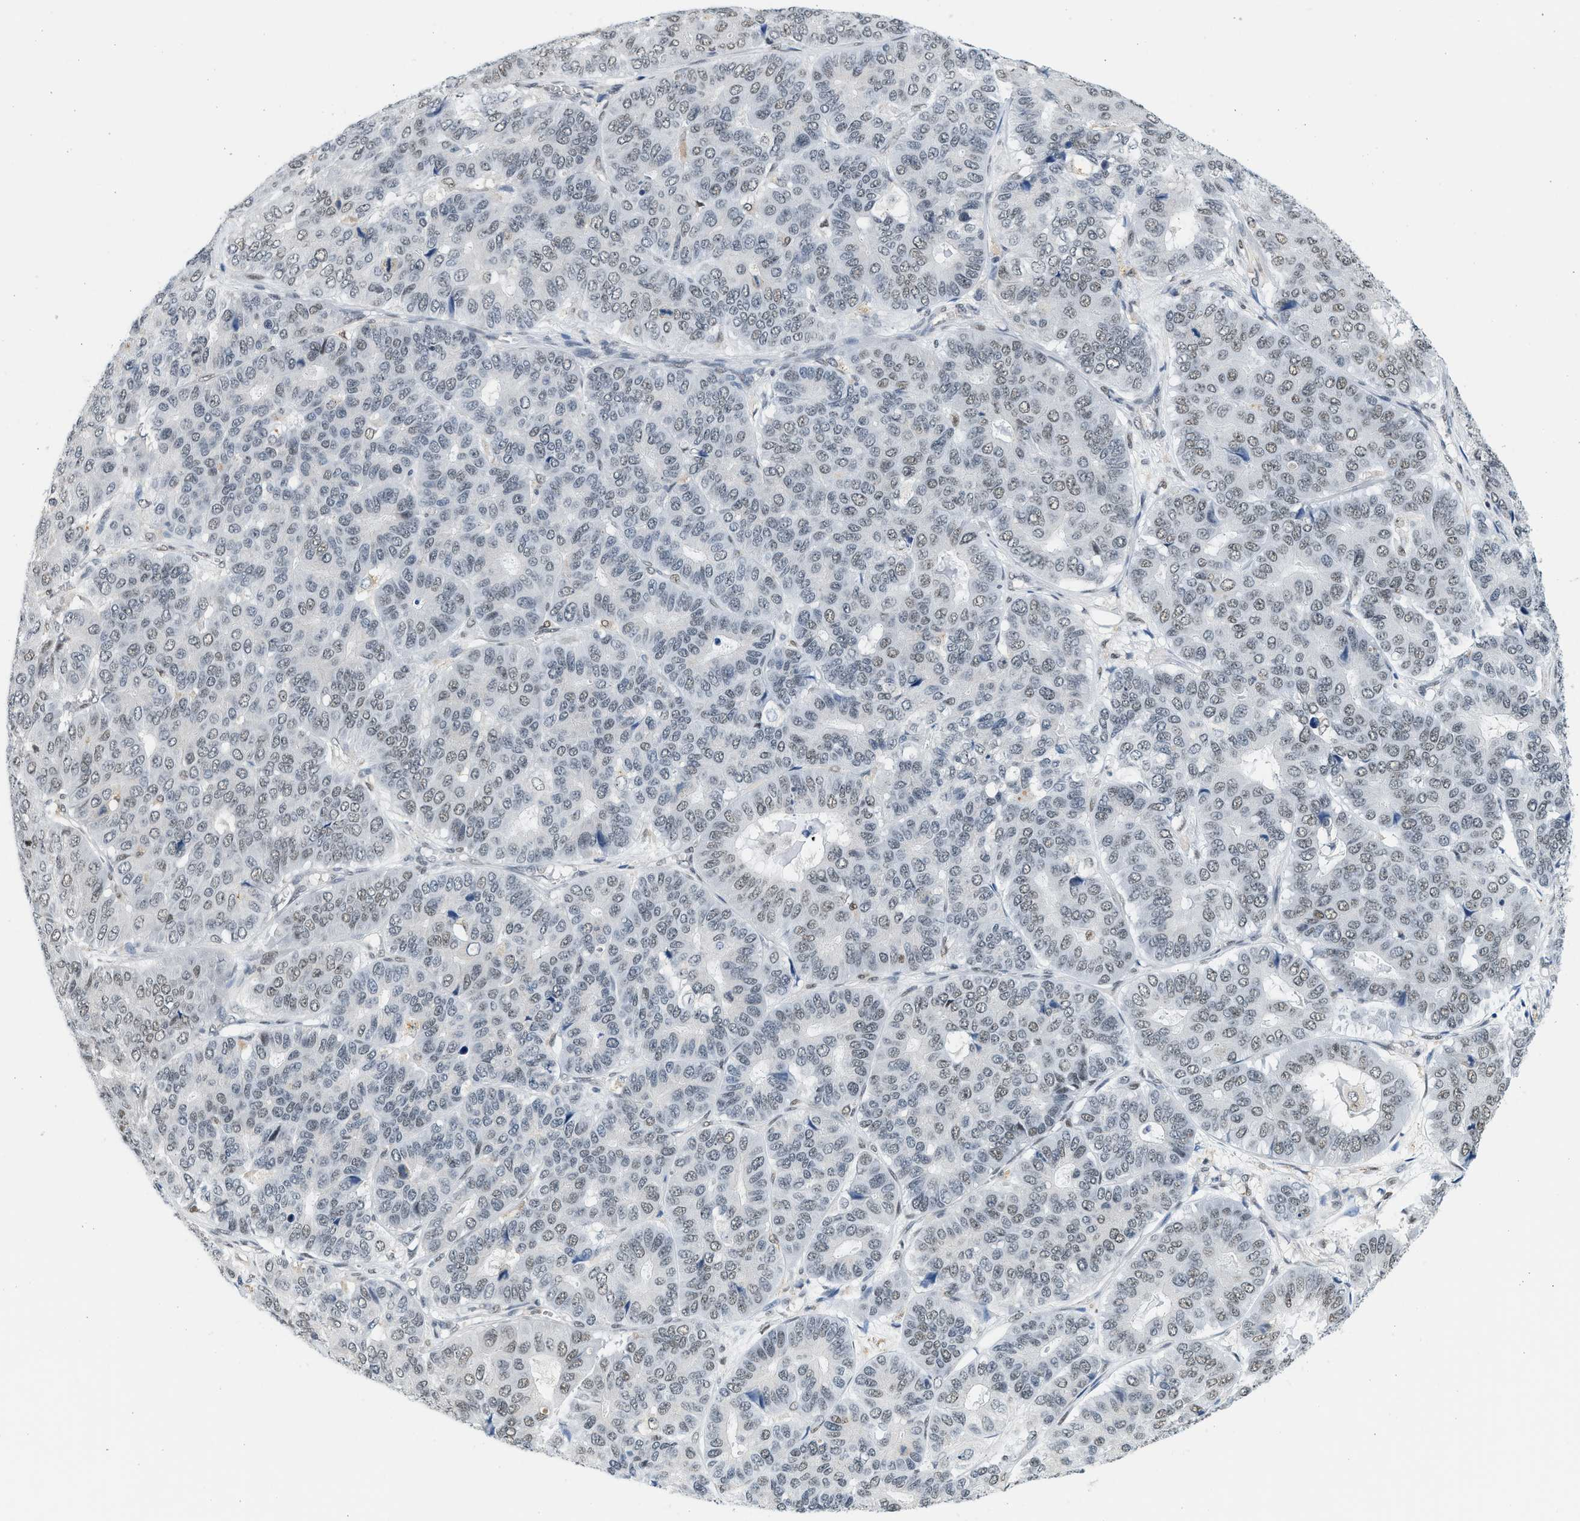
{"staining": {"intensity": "weak", "quantity": "25%-75%", "location": "nuclear"}, "tissue": "pancreatic cancer", "cell_type": "Tumor cells", "image_type": "cancer", "snomed": [{"axis": "morphology", "description": "Adenocarcinoma, NOS"}, {"axis": "topography", "description": "Pancreas"}], "caption": "Tumor cells display low levels of weak nuclear positivity in about 25%-75% of cells in pancreatic adenocarcinoma. Immunohistochemistry (ihc) stains the protein of interest in brown and the nuclei are stained blue.", "gene": "HIPK1", "patient": {"sex": "male", "age": 50}}